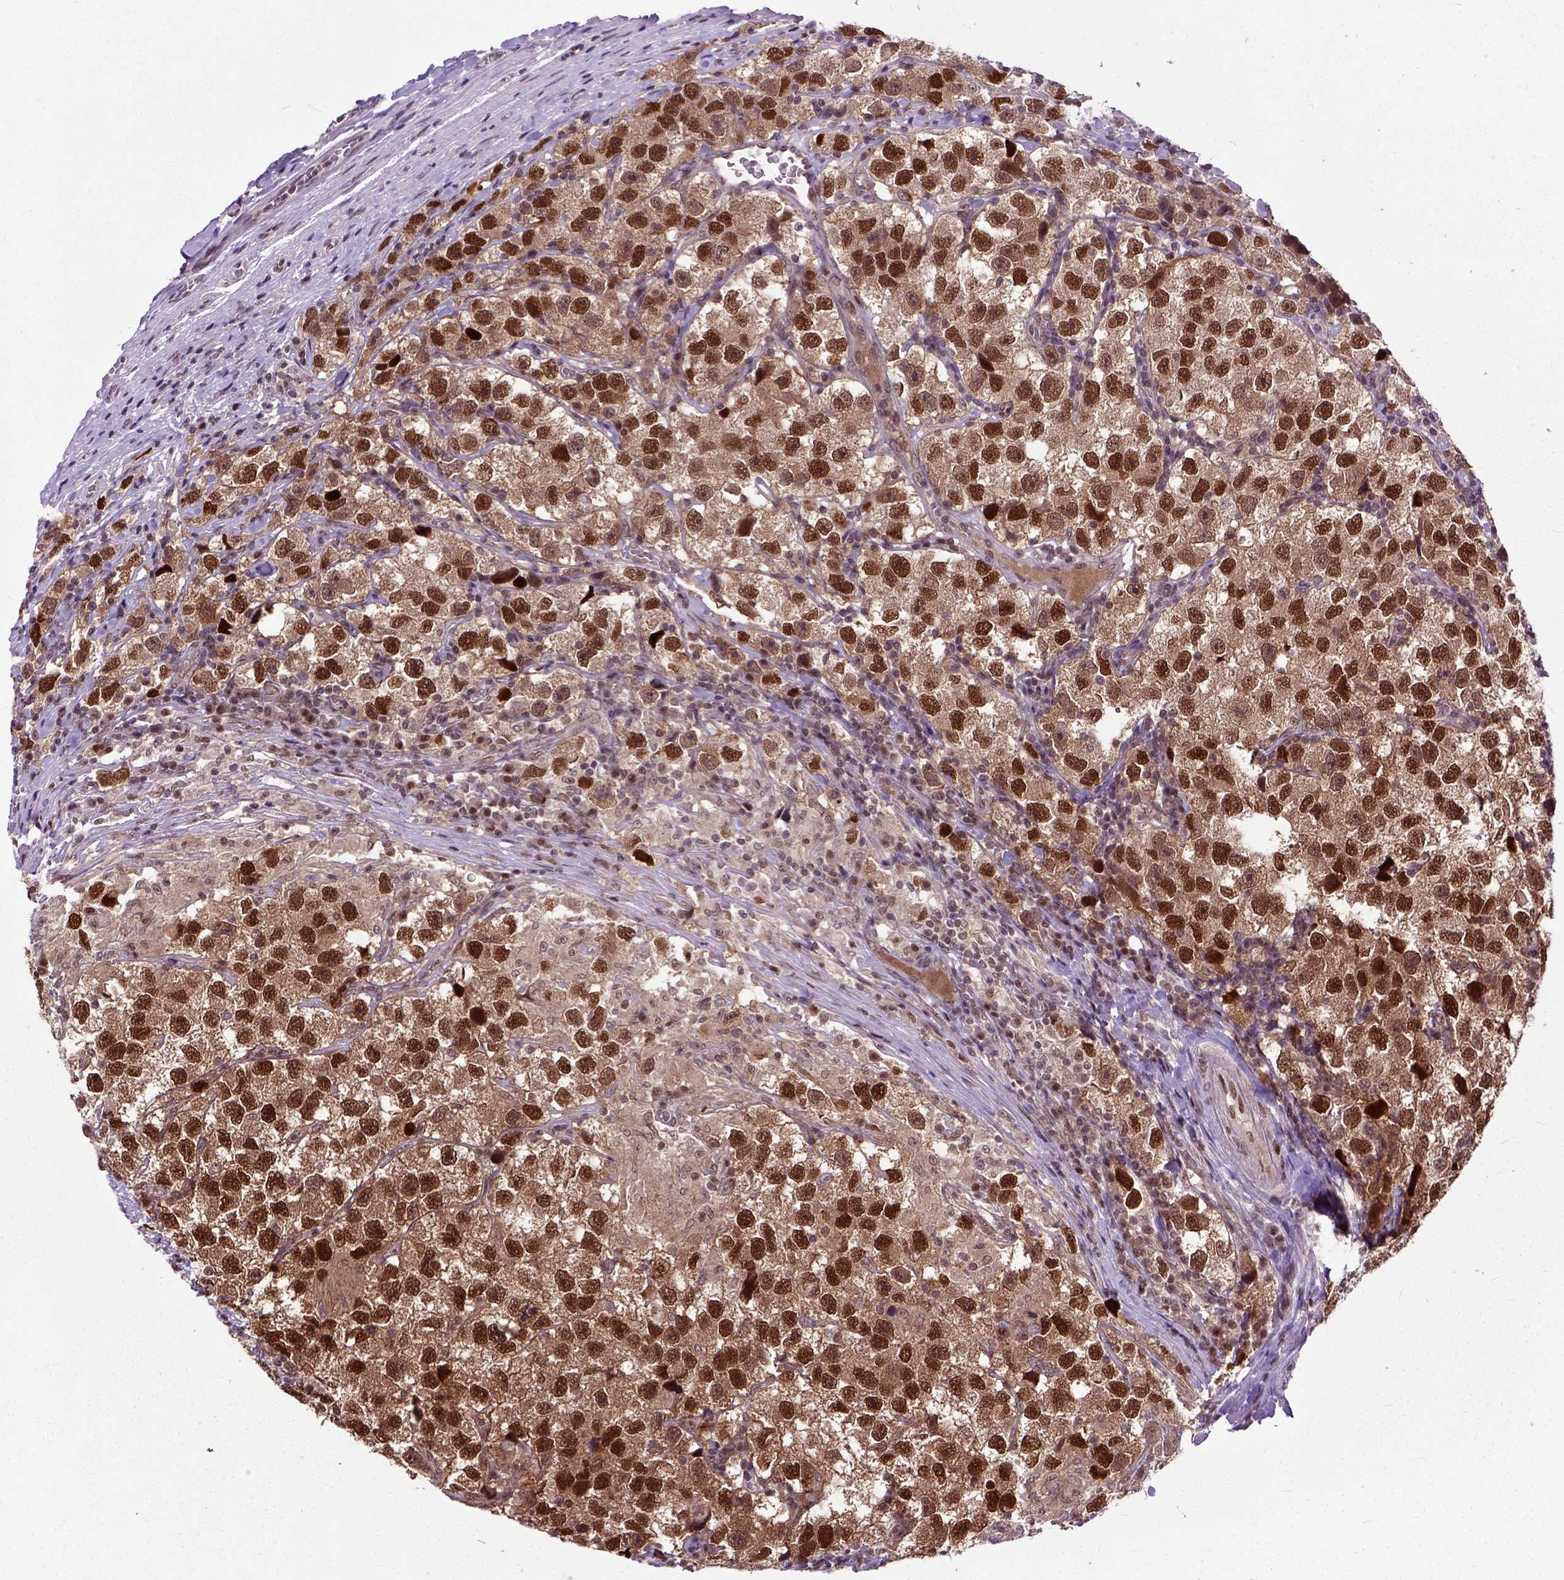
{"staining": {"intensity": "strong", "quantity": ">75%", "location": "cytoplasmic/membranous,nuclear"}, "tissue": "testis cancer", "cell_type": "Tumor cells", "image_type": "cancer", "snomed": [{"axis": "morphology", "description": "Seminoma, NOS"}, {"axis": "topography", "description": "Testis"}], "caption": "Seminoma (testis) stained with a brown dye shows strong cytoplasmic/membranous and nuclear positive positivity in about >75% of tumor cells.", "gene": "UBA3", "patient": {"sex": "male", "age": 26}}